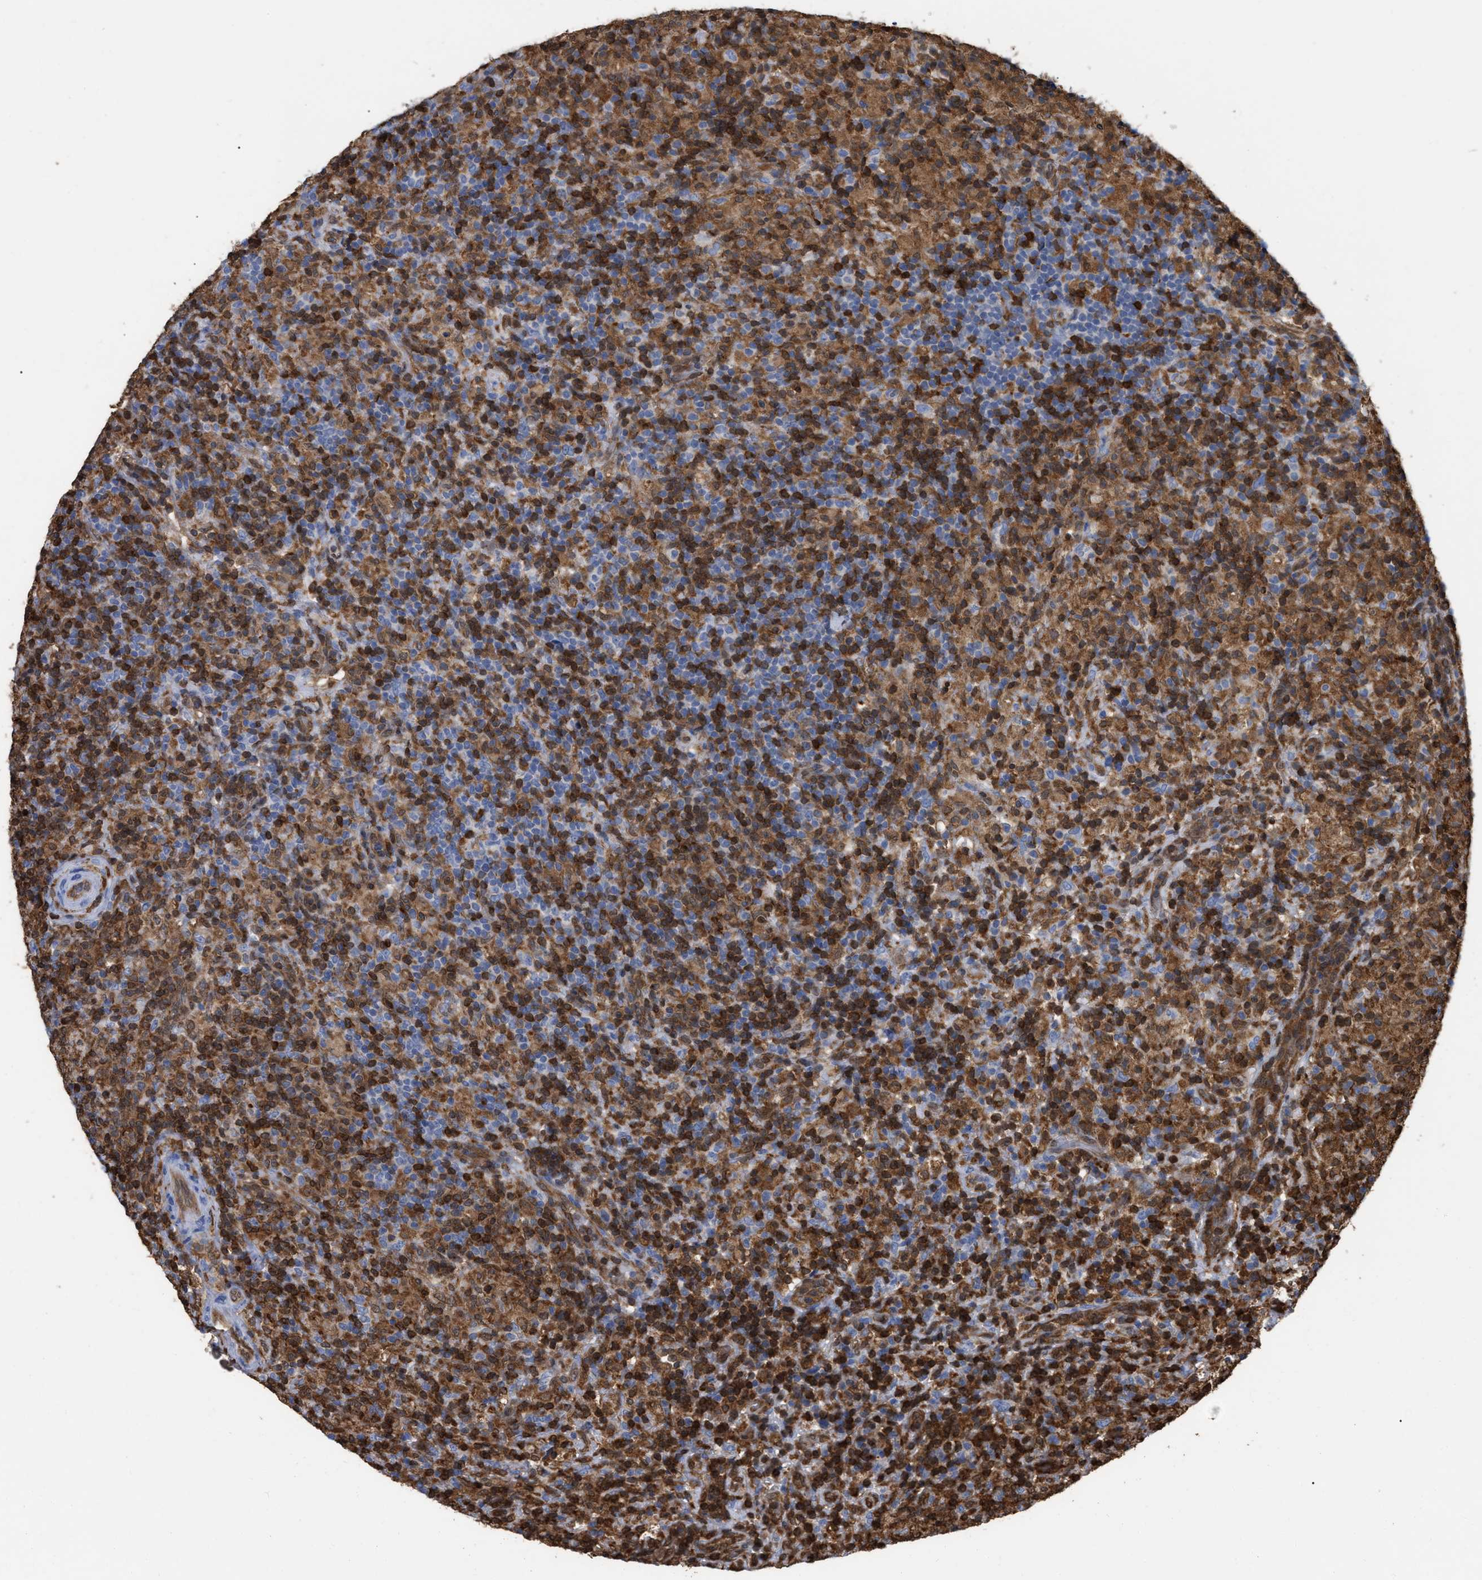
{"staining": {"intensity": "negative", "quantity": "none", "location": "none"}, "tissue": "lymphoma", "cell_type": "Tumor cells", "image_type": "cancer", "snomed": [{"axis": "morphology", "description": "Hodgkin's disease, NOS"}, {"axis": "topography", "description": "Lymph node"}], "caption": "This is an immunohistochemistry (IHC) image of lymphoma. There is no staining in tumor cells.", "gene": "GIMAP4", "patient": {"sex": "male", "age": 70}}